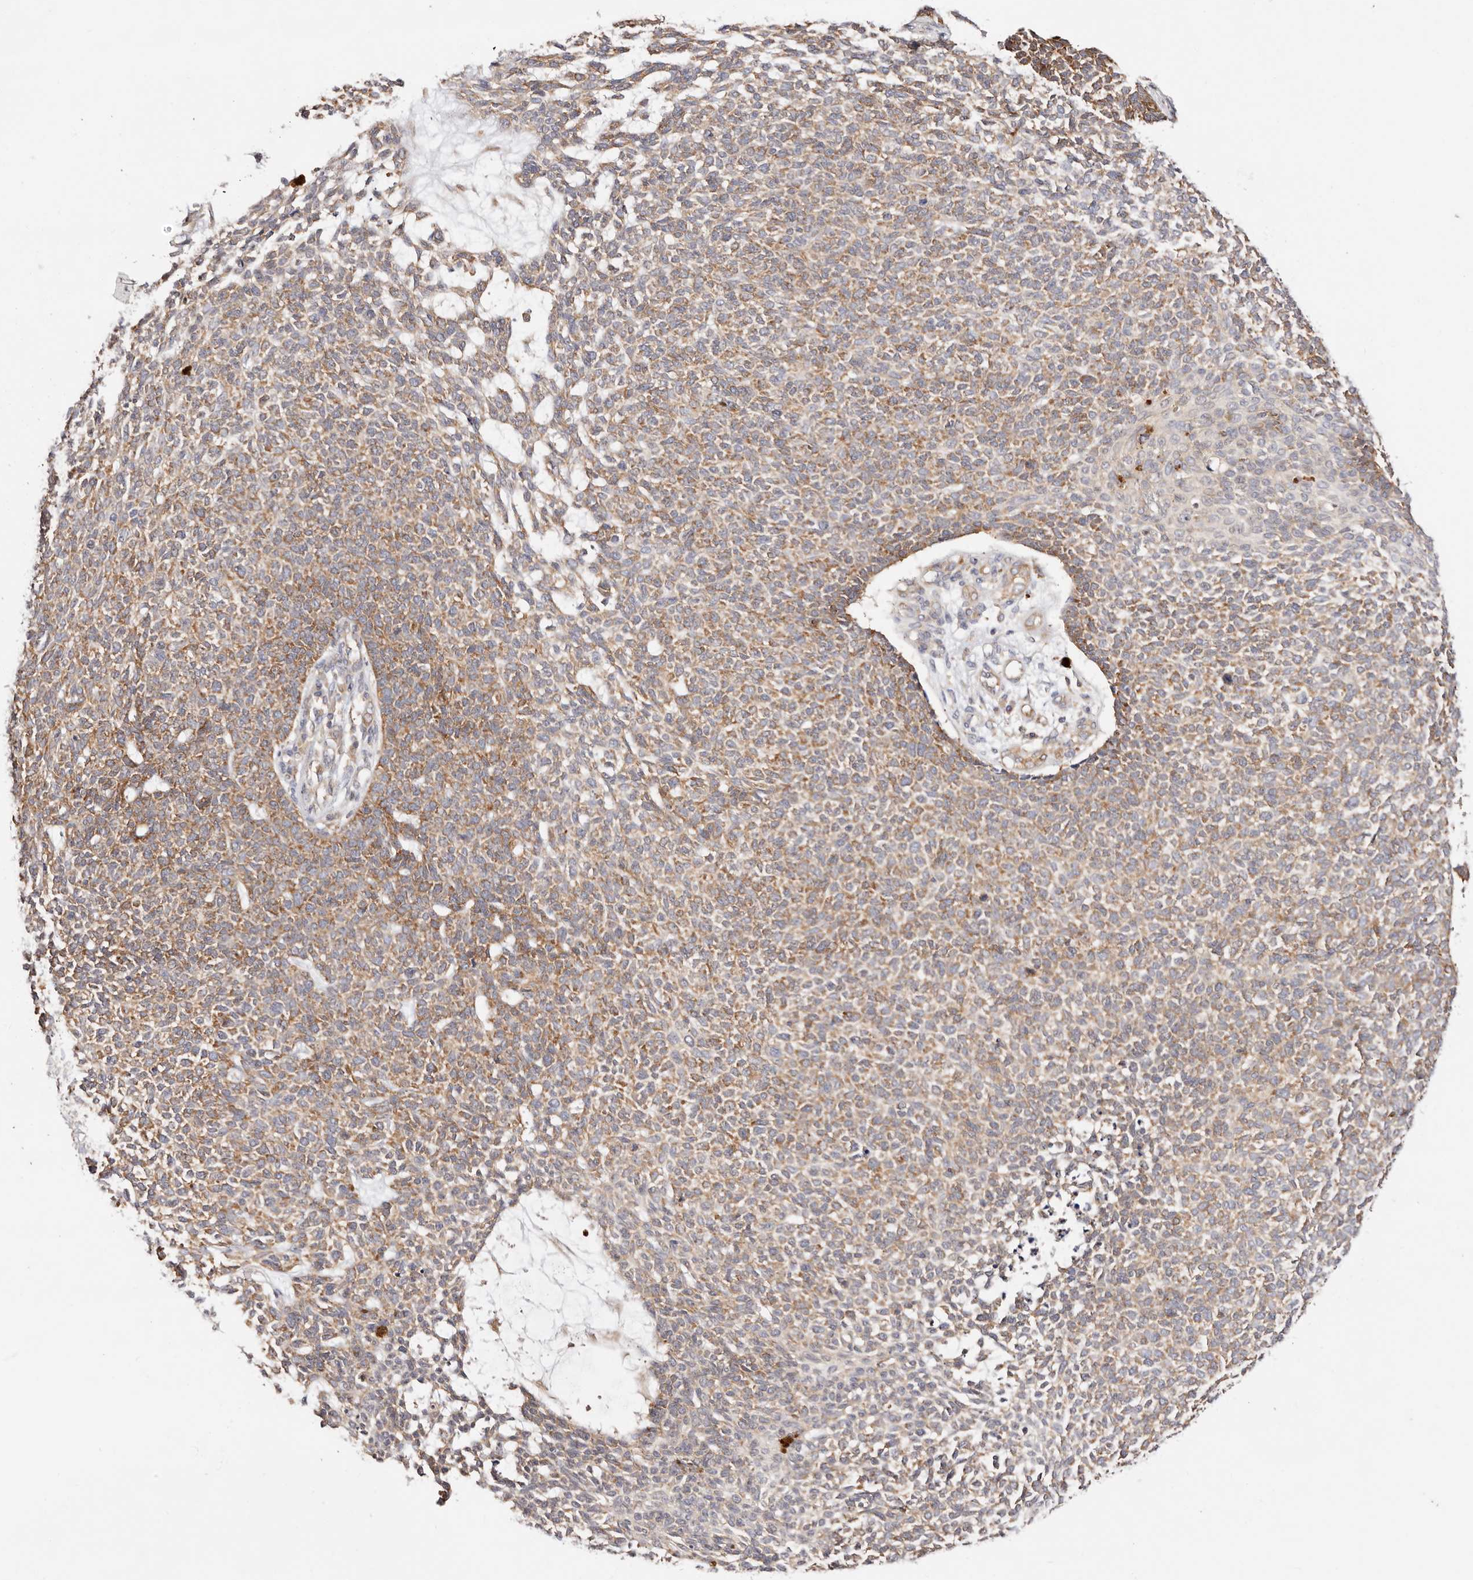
{"staining": {"intensity": "moderate", "quantity": ">75%", "location": "cytoplasmic/membranous"}, "tissue": "skin cancer", "cell_type": "Tumor cells", "image_type": "cancer", "snomed": [{"axis": "morphology", "description": "Basal cell carcinoma"}, {"axis": "topography", "description": "Skin"}], "caption": "Immunohistochemical staining of human skin cancer exhibits medium levels of moderate cytoplasmic/membranous staining in approximately >75% of tumor cells.", "gene": "GNA13", "patient": {"sex": "female", "age": 84}}